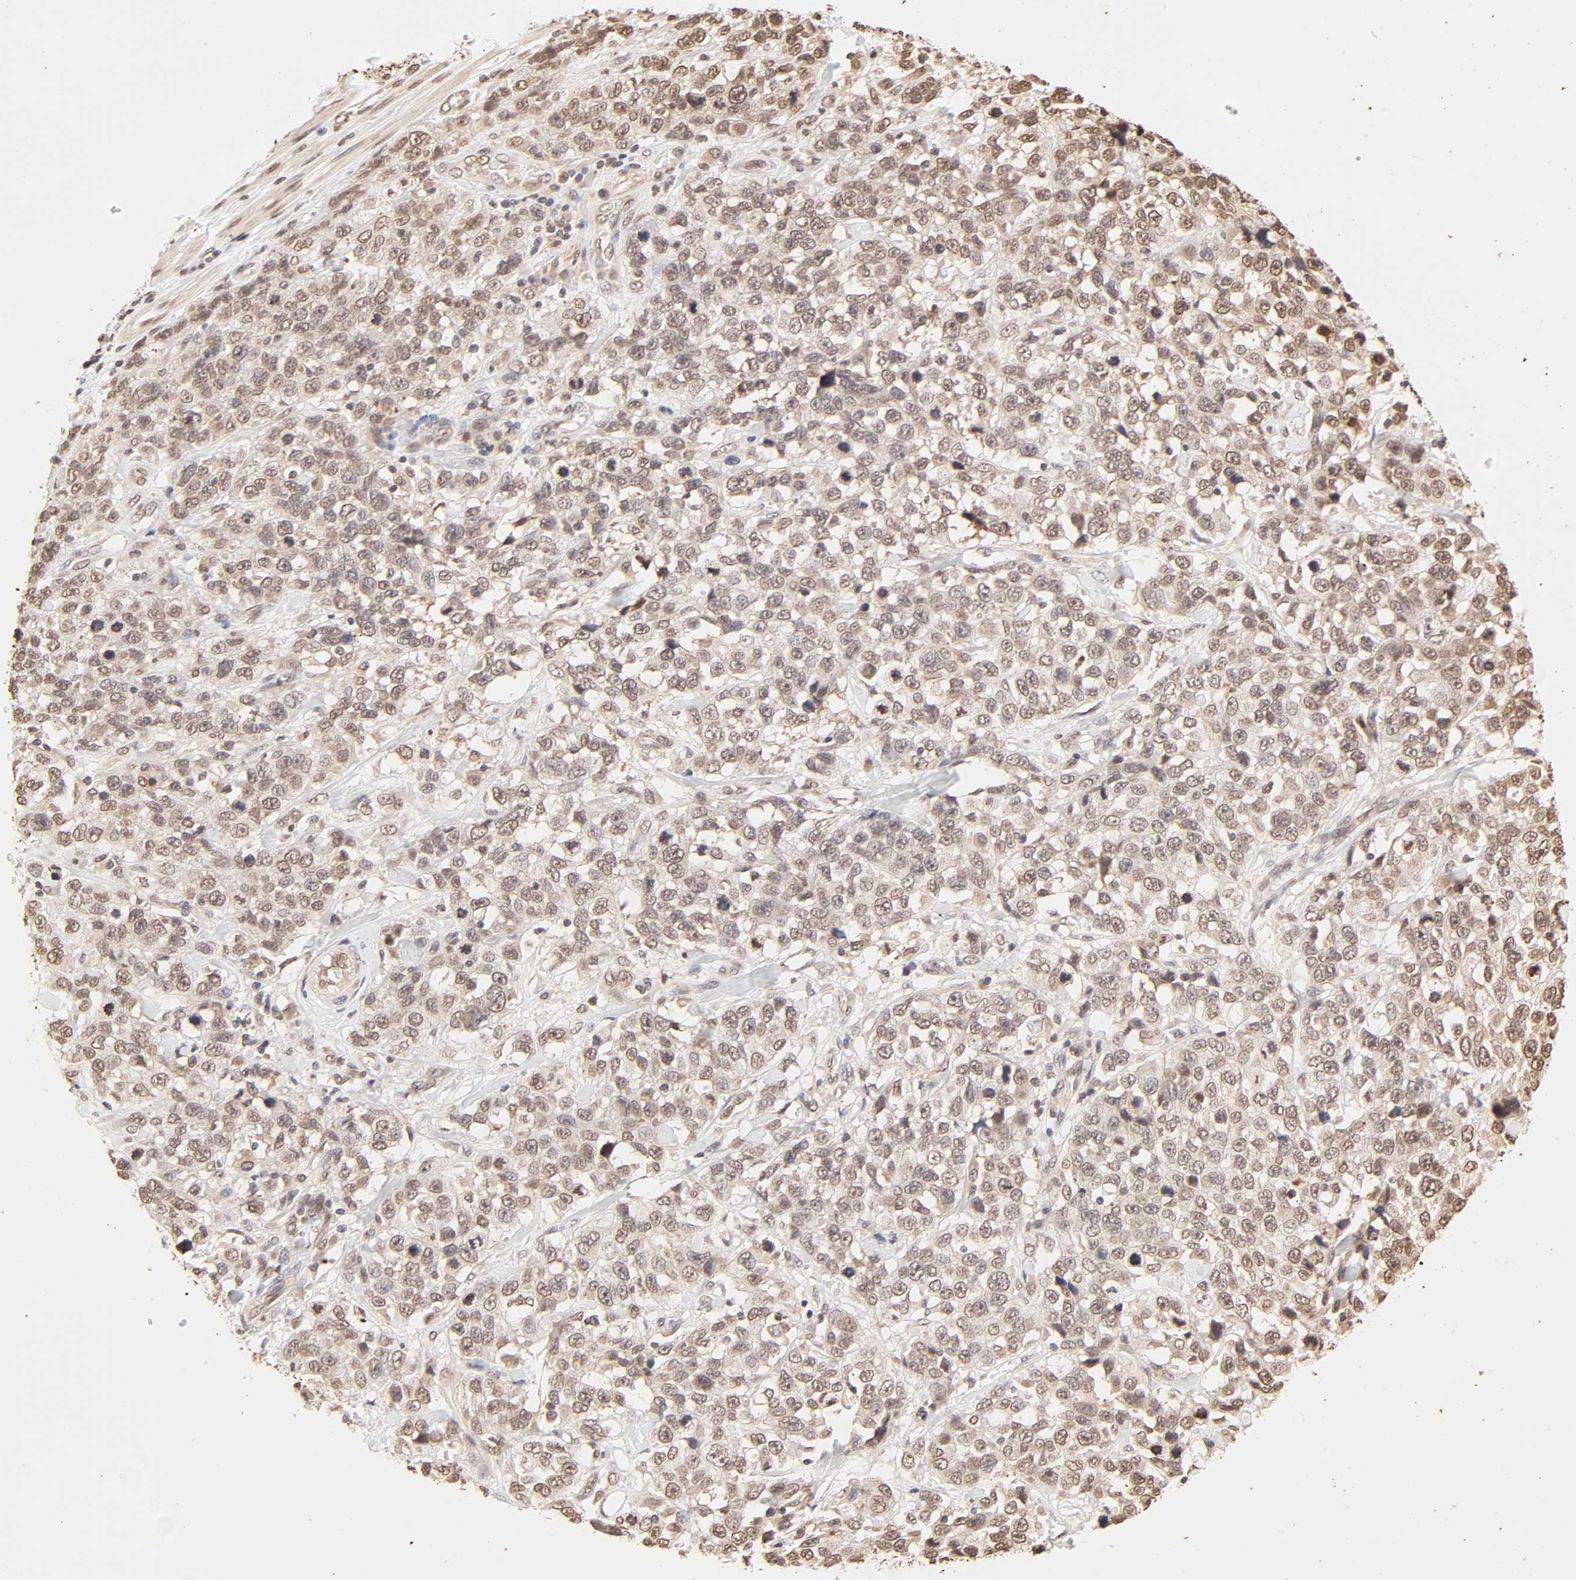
{"staining": {"intensity": "moderate", "quantity": ">75%", "location": "cytoplasmic/membranous,nuclear"}, "tissue": "stomach cancer", "cell_type": "Tumor cells", "image_type": "cancer", "snomed": [{"axis": "morphology", "description": "Normal tissue, NOS"}, {"axis": "morphology", "description": "Adenocarcinoma, NOS"}, {"axis": "topography", "description": "Stomach"}], "caption": "Human stomach adenocarcinoma stained with a brown dye demonstrates moderate cytoplasmic/membranous and nuclear positive staining in about >75% of tumor cells.", "gene": "TBL1X", "patient": {"sex": "male", "age": 48}}